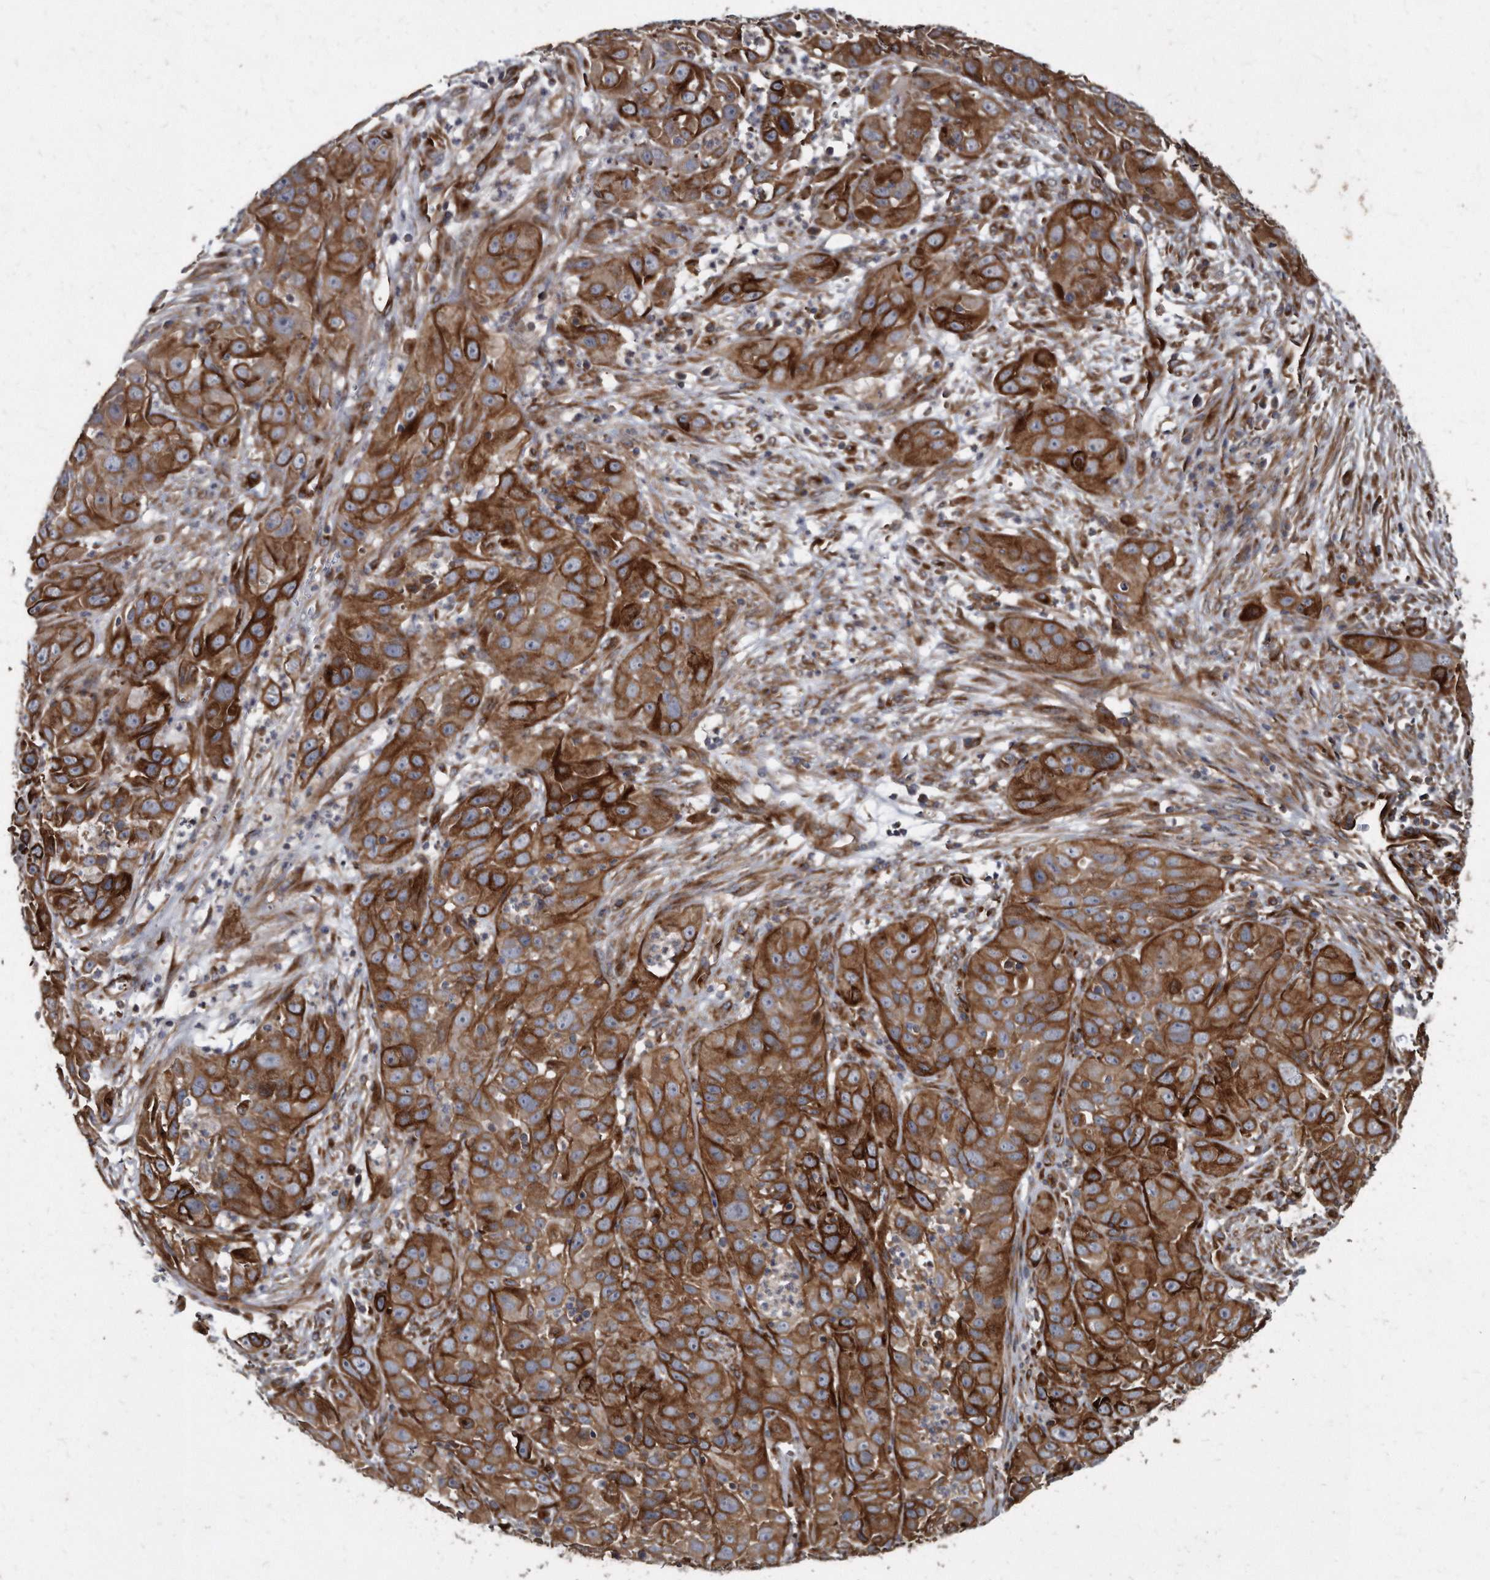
{"staining": {"intensity": "strong", "quantity": ">75%", "location": "cytoplasmic/membranous"}, "tissue": "cervical cancer", "cell_type": "Tumor cells", "image_type": "cancer", "snomed": [{"axis": "morphology", "description": "Squamous cell carcinoma, NOS"}, {"axis": "topography", "description": "Cervix"}], "caption": "The histopathology image demonstrates staining of cervical cancer (squamous cell carcinoma), revealing strong cytoplasmic/membranous protein staining (brown color) within tumor cells.", "gene": "KCTD20", "patient": {"sex": "female", "age": 32}}